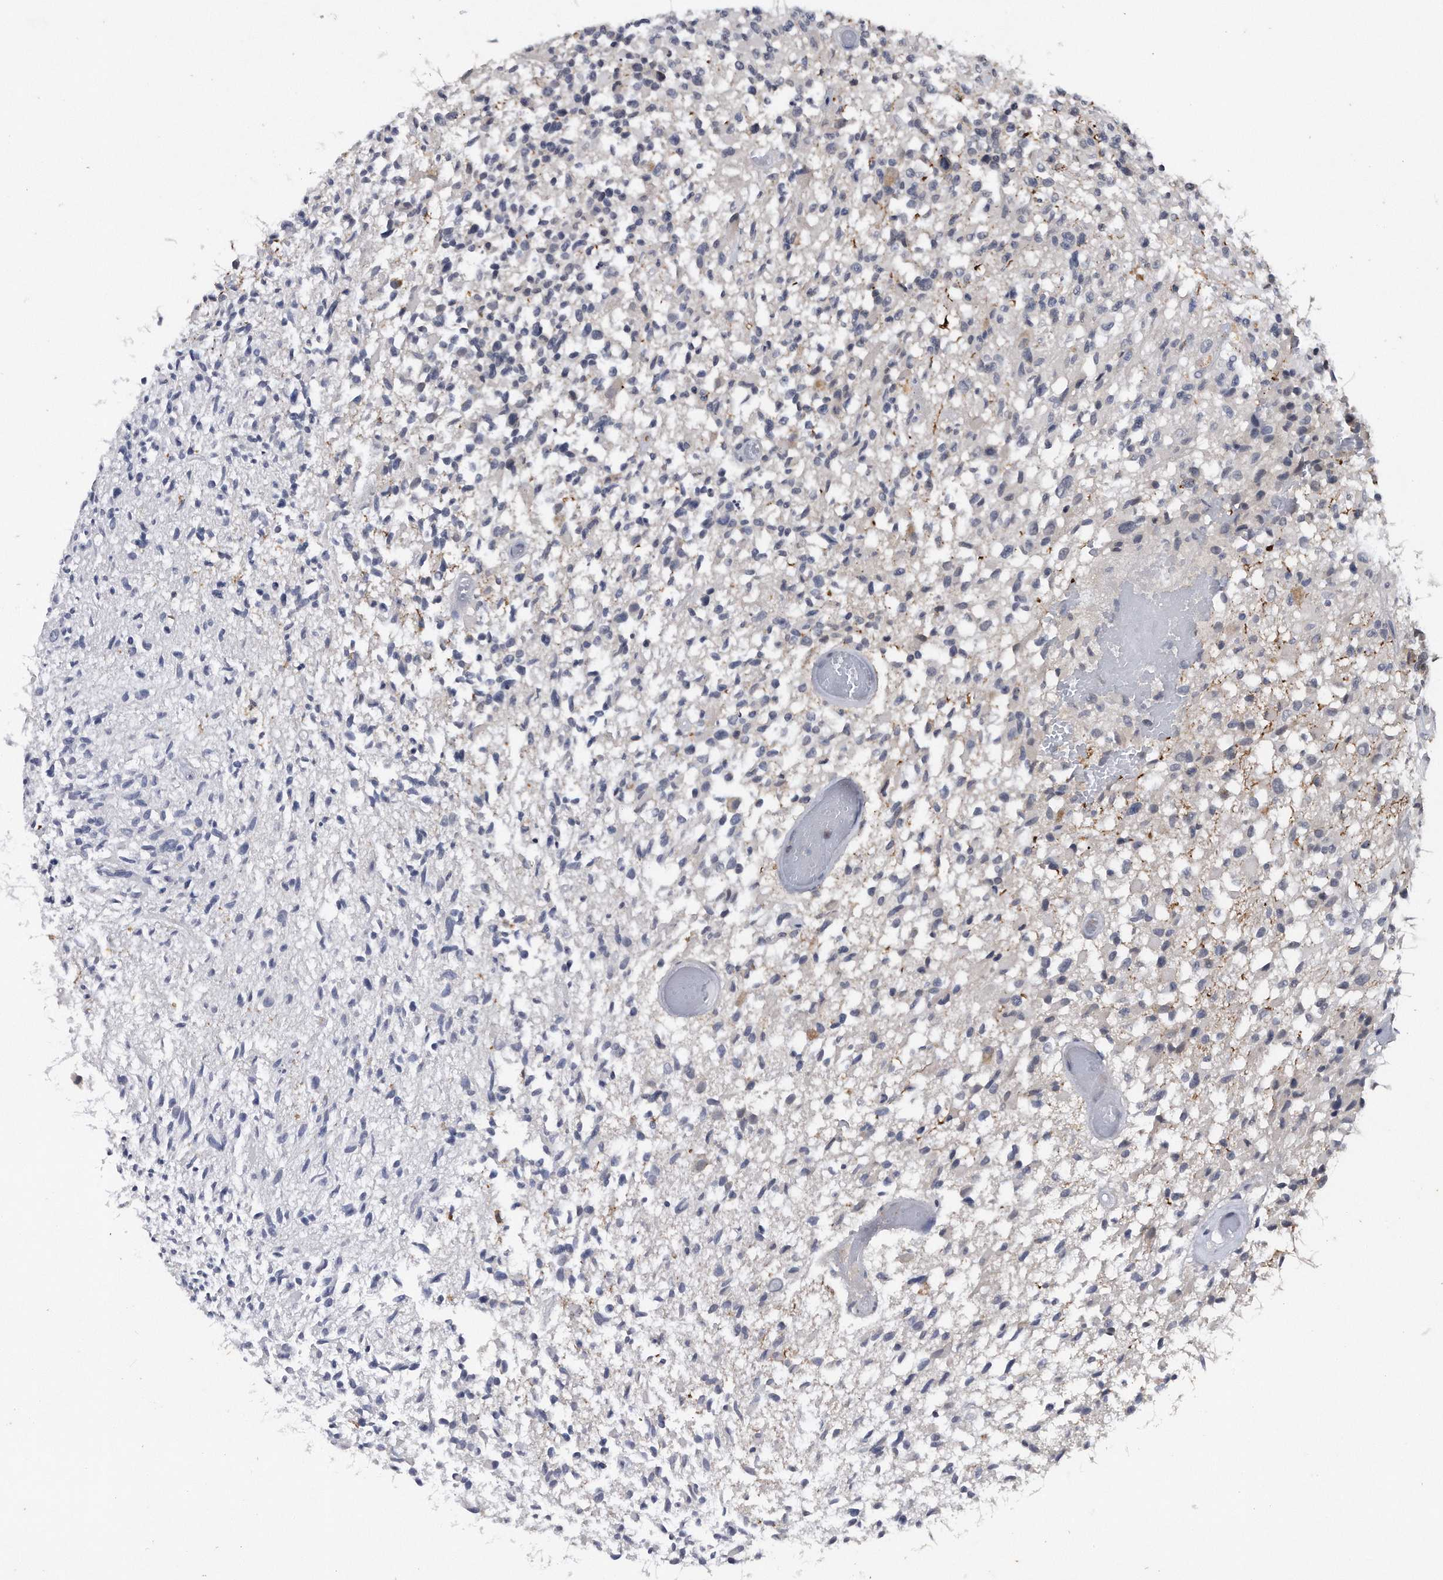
{"staining": {"intensity": "weak", "quantity": "<25%", "location": "nuclear"}, "tissue": "glioma", "cell_type": "Tumor cells", "image_type": "cancer", "snomed": [{"axis": "morphology", "description": "Glioma, malignant, High grade"}, {"axis": "morphology", "description": "Glioblastoma, NOS"}, {"axis": "topography", "description": "Brain"}], "caption": "This is an immunohistochemistry micrograph of malignant high-grade glioma. There is no staining in tumor cells.", "gene": "VIRMA", "patient": {"sex": "male", "age": 60}}